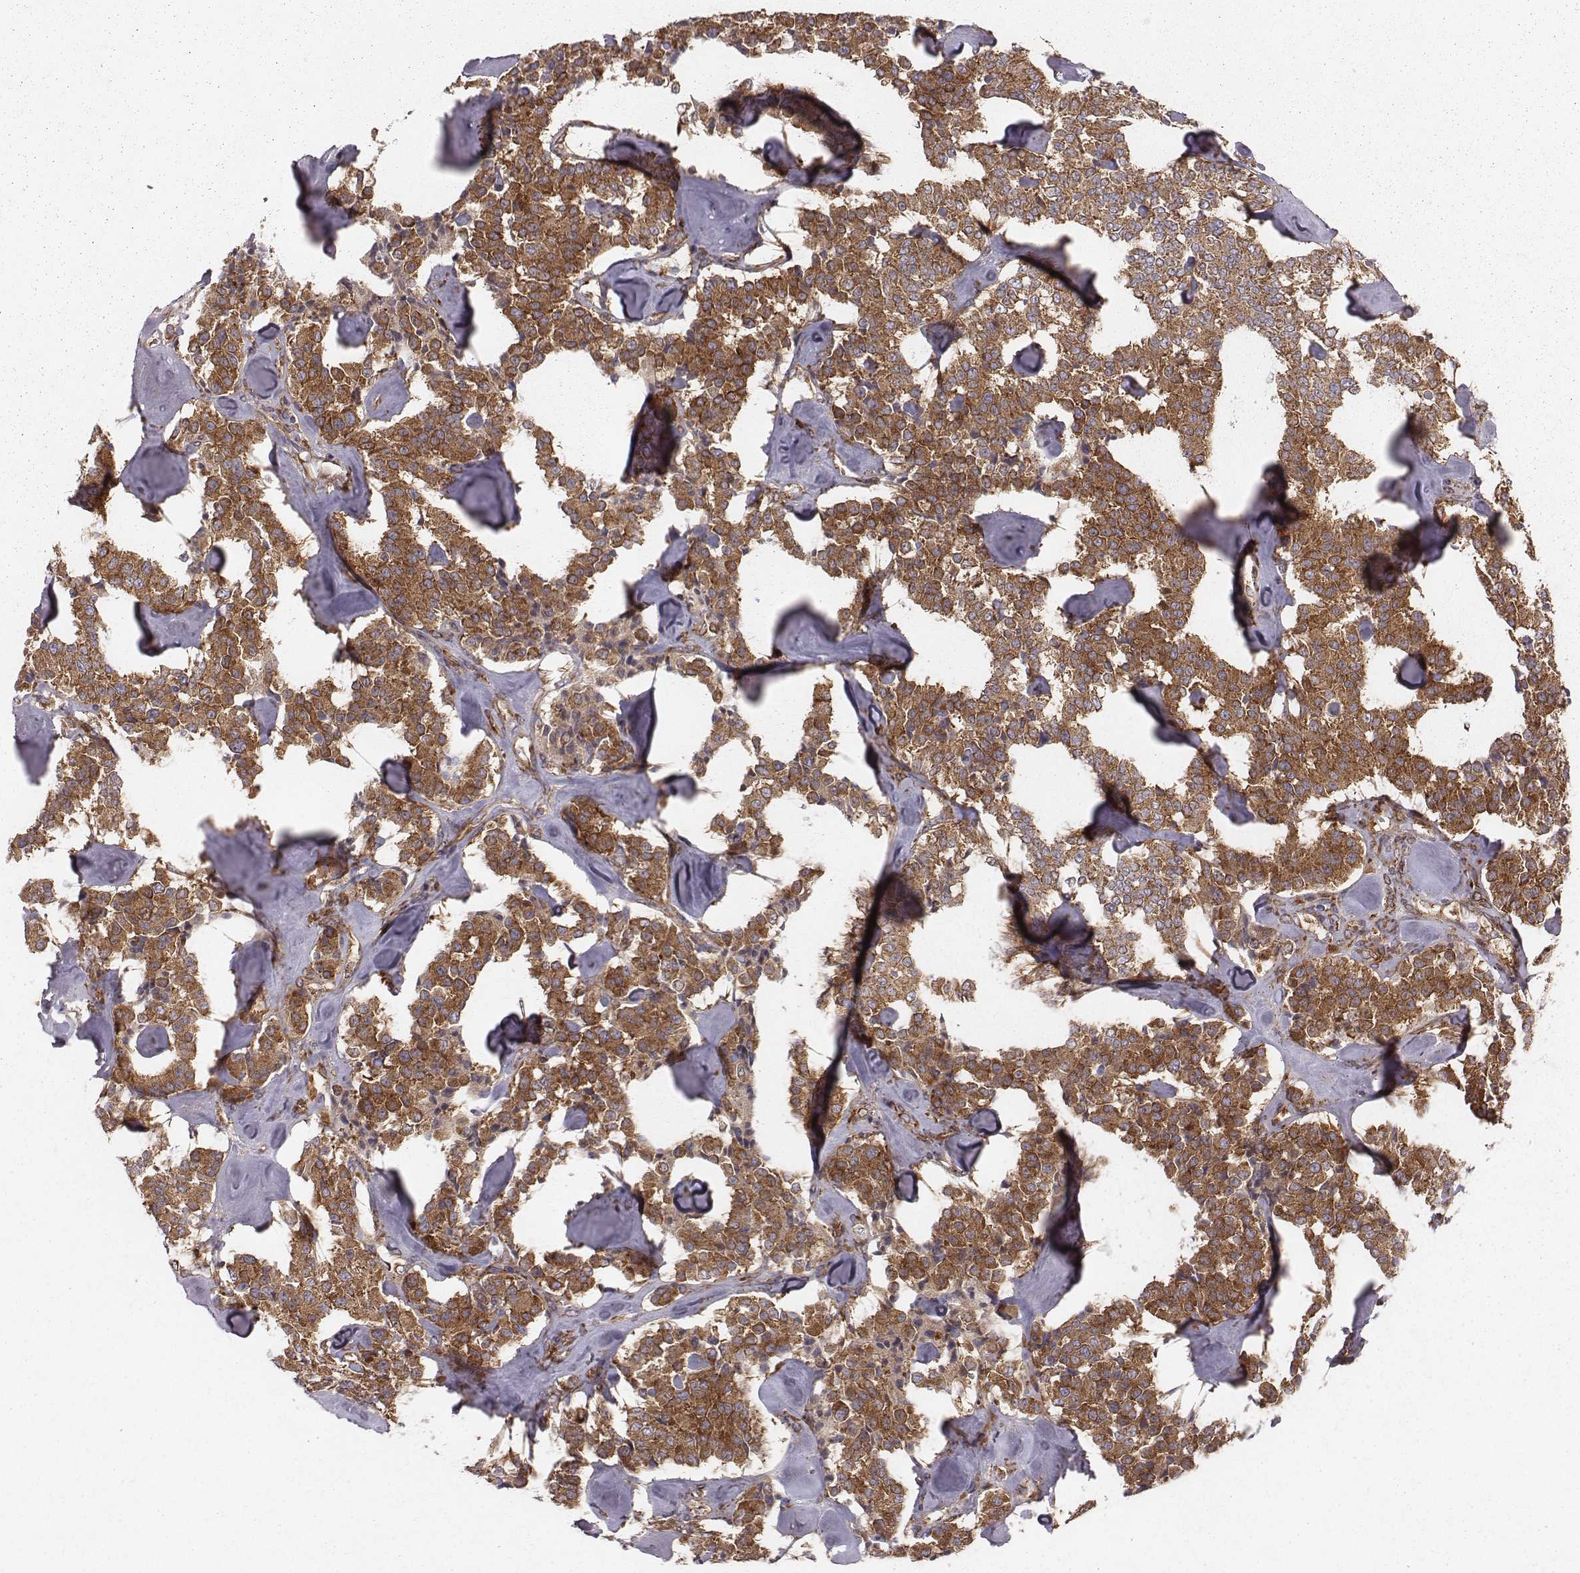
{"staining": {"intensity": "moderate", "quantity": ">75%", "location": "cytoplasmic/membranous"}, "tissue": "carcinoid", "cell_type": "Tumor cells", "image_type": "cancer", "snomed": [{"axis": "morphology", "description": "Carcinoid, malignant, NOS"}, {"axis": "topography", "description": "Pancreas"}], "caption": "DAB immunohistochemical staining of human carcinoid (malignant) displays moderate cytoplasmic/membranous protein positivity in about >75% of tumor cells.", "gene": "TXLNA", "patient": {"sex": "male", "age": 41}}